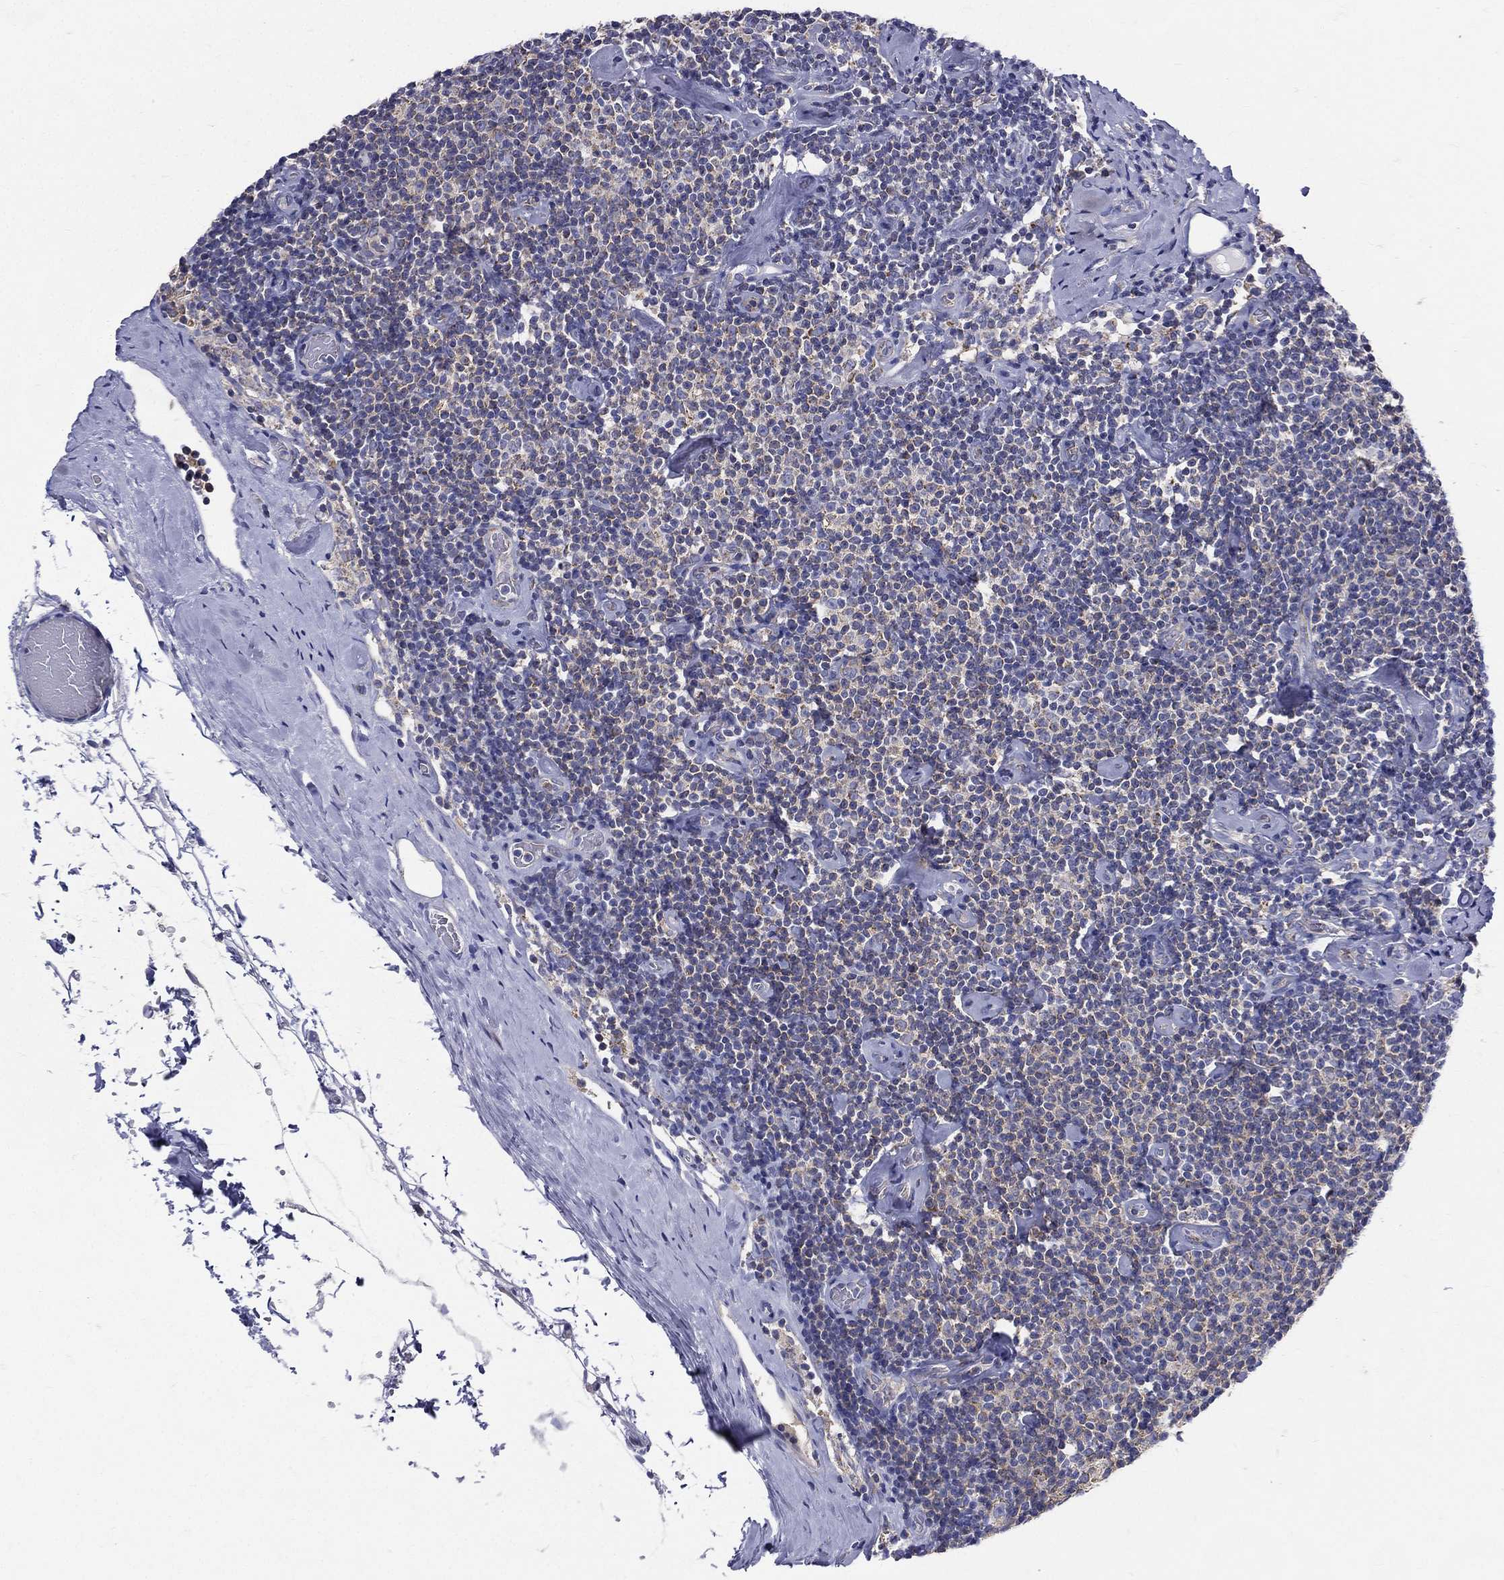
{"staining": {"intensity": "negative", "quantity": "none", "location": "none"}, "tissue": "lymphoma", "cell_type": "Tumor cells", "image_type": "cancer", "snomed": [{"axis": "morphology", "description": "Malignant lymphoma, non-Hodgkin's type, Low grade"}, {"axis": "topography", "description": "Lymph node"}], "caption": "This is an immunohistochemistry photomicrograph of lymphoma. There is no positivity in tumor cells.", "gene": "PWWP3A", "patient": {"sex": "male", "age": 81}}